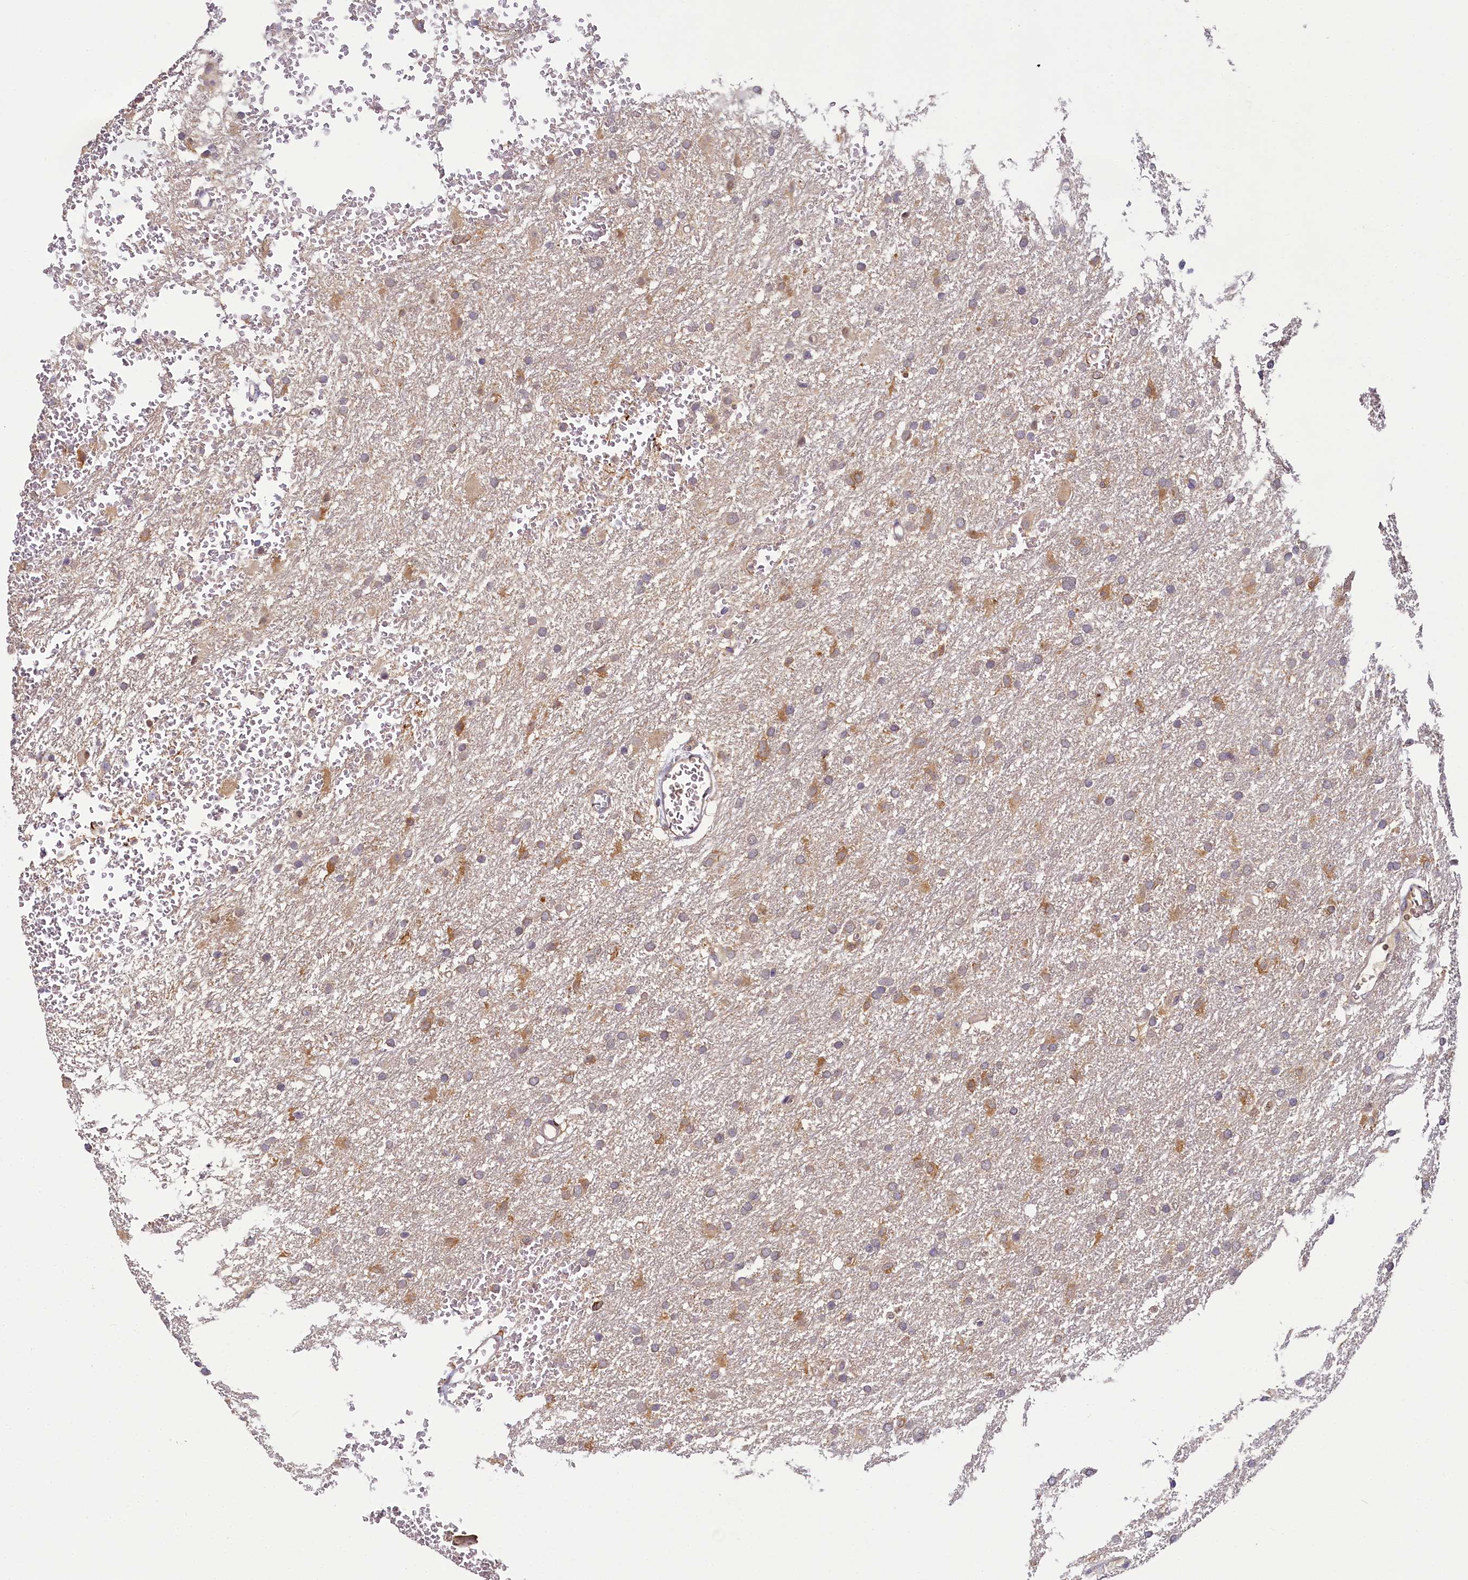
{"staining": {"intensity": "moderate", "quantity": "25%-75%", "location": "cytoplasmic/membranous"}, "tissue": "glioma", "cell_type": "Tumor cells", "image_type": "cancer", "snomed": [{"axis": "morphology", "description": "Glioma, malignant, High grade"}, {"axis": "topography", "description": "Cerebral cortex"}], "caption": "A high-resolution image shows IHC staining of high-grade glioma (malignant), which exhibits moderate cytoplasmic/membranous positivity in about 25%-75% of tumor cells. Ihc stains the protein in brown and the nuclei are stained blue.", "gene": "TMEM39A", "patient": {"sex": "female", "age": 36}}